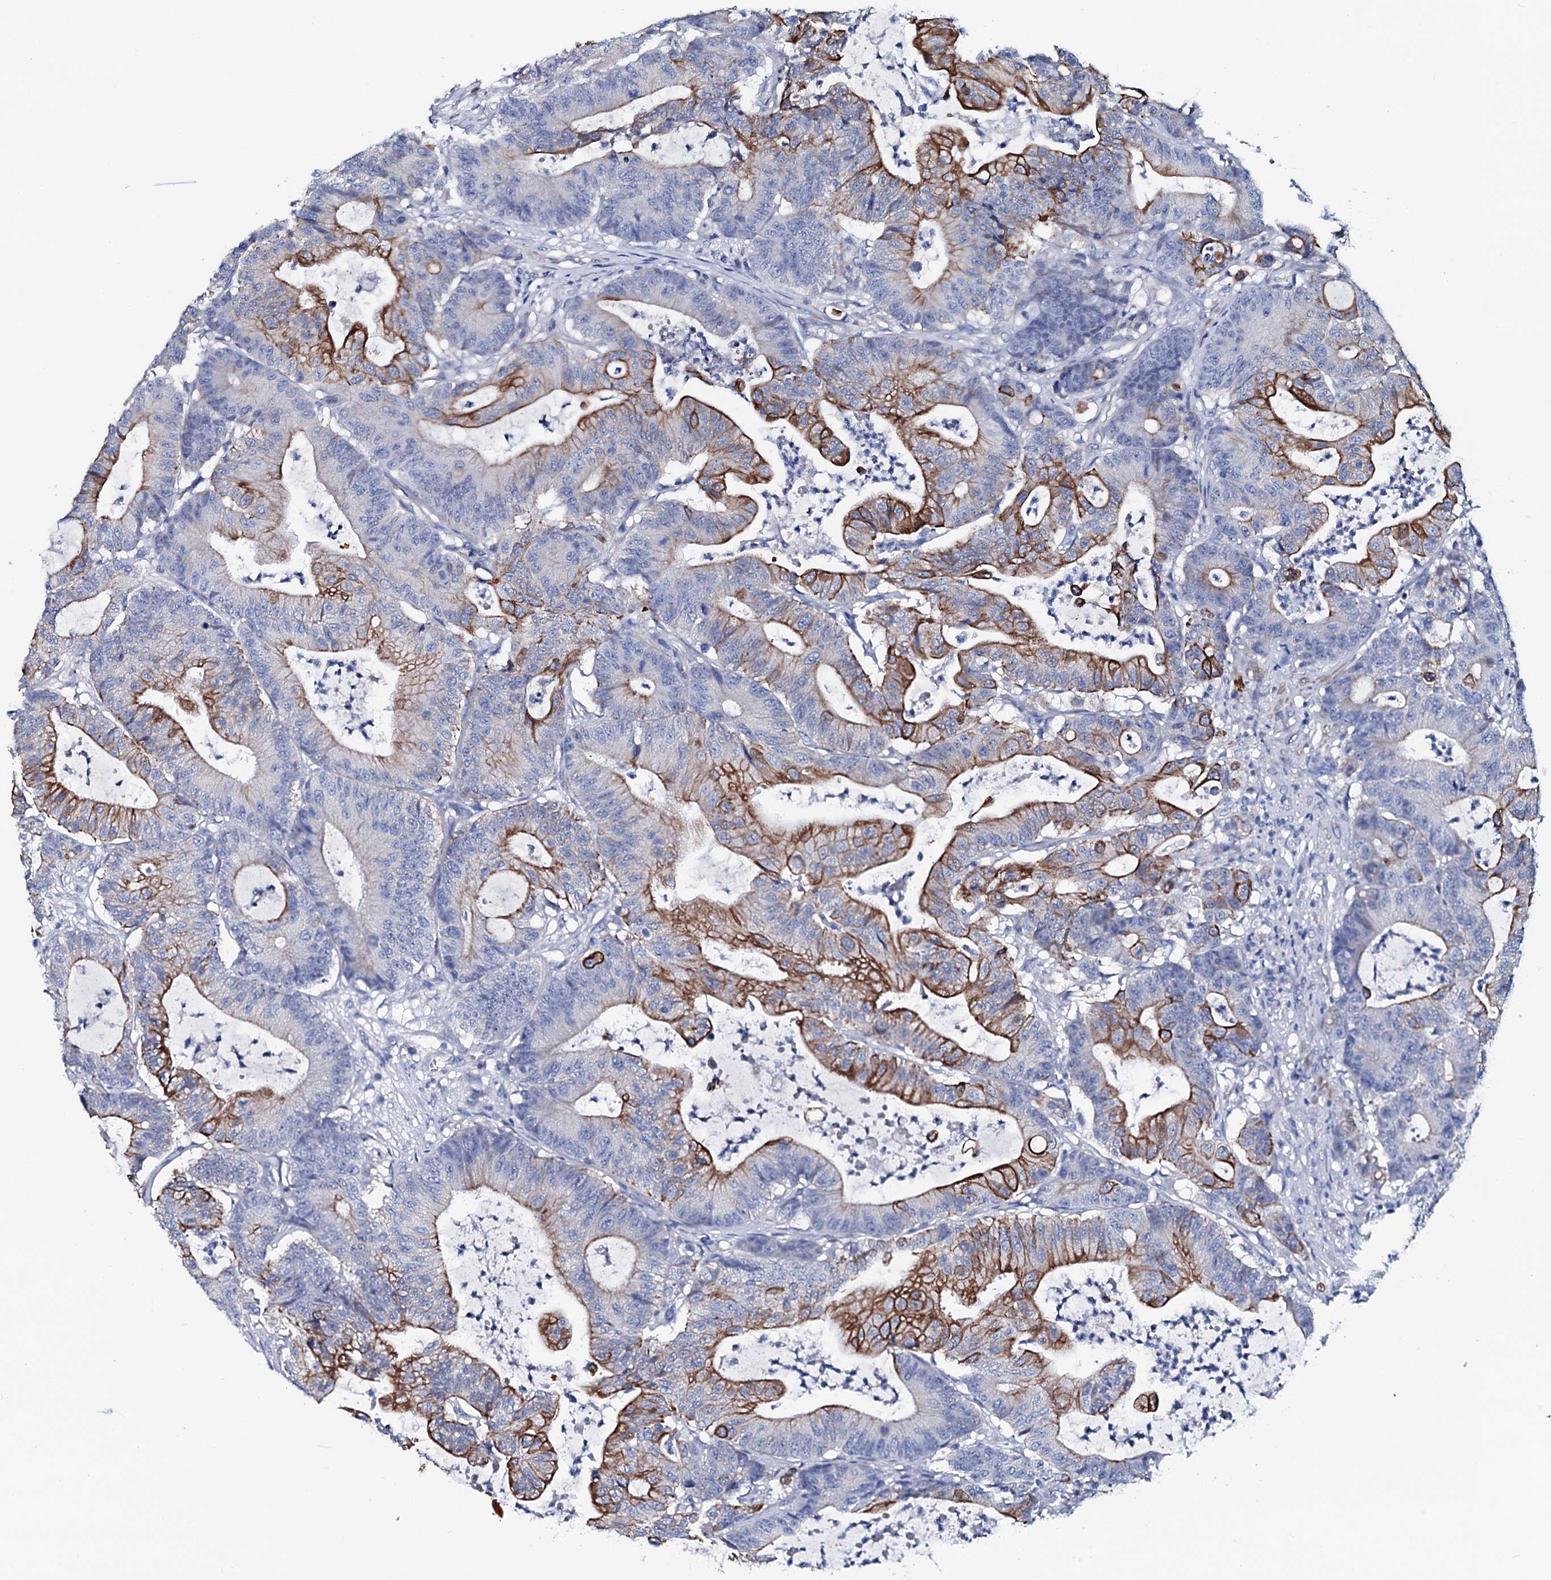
{"staining": {"intensity": "strong", "quantity": "25%-75%", "location": "cytoplasmic/membranous"}, "tissue": "colorectal cancer", "cell_type": "Tumor cells", "image_type": "cancer", "snomed": [{"axis": "morphology", "description": "Adenocarcinoma, NOS"}, {"axis": "topography", "description": "Colon"}], "caption": "Colorectal cancer (adenocarcinoma) was stained to show a protein in brown. There is high levels of strong cytoplasmic/membranous positivity in approximately 25%-75% of tumor cells.", "gene": "GYS2", "patient": {"sex": "female", "age": 84}}